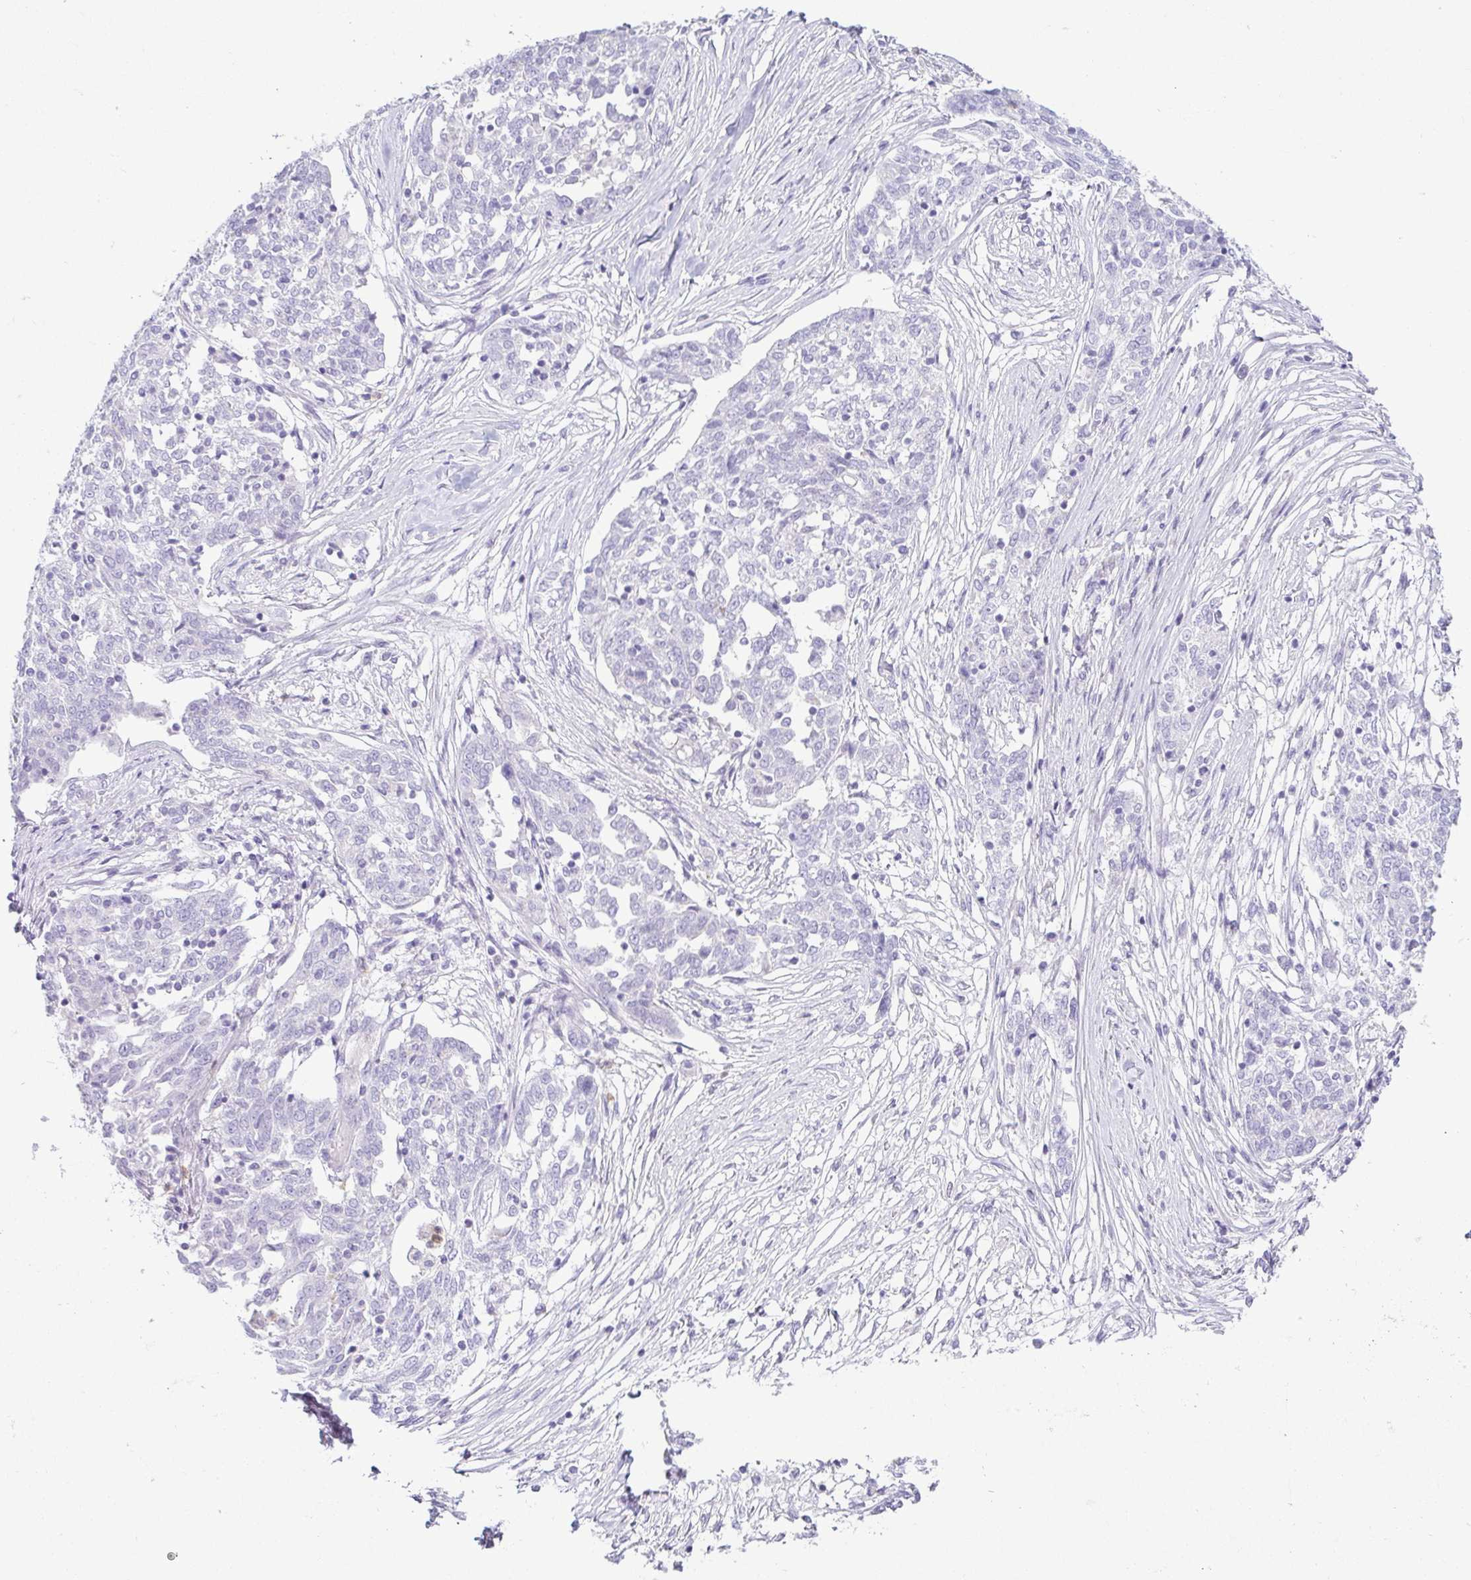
{"staining": {"intensity": "negative", "quantity": "none", "location": "none"}, "tissue": "ovarian cancer", "cell_type": "Tumor cells", "image_type": "cancer", "snomed": [{"axis": "morphology", "description": "Cystadenocarcinoma, serous, NOS"}, {"axis": "topography", "description": "Ovary"}], "caption": "DAB (3,3'-diaminobenzidine) immunohistochemical staining of human ovarian serous cystadenocarcinoma exhibits no significant staining in tumor cells.", "gene": "AZU1", "patient": {"sex": "female", "age": 67}}